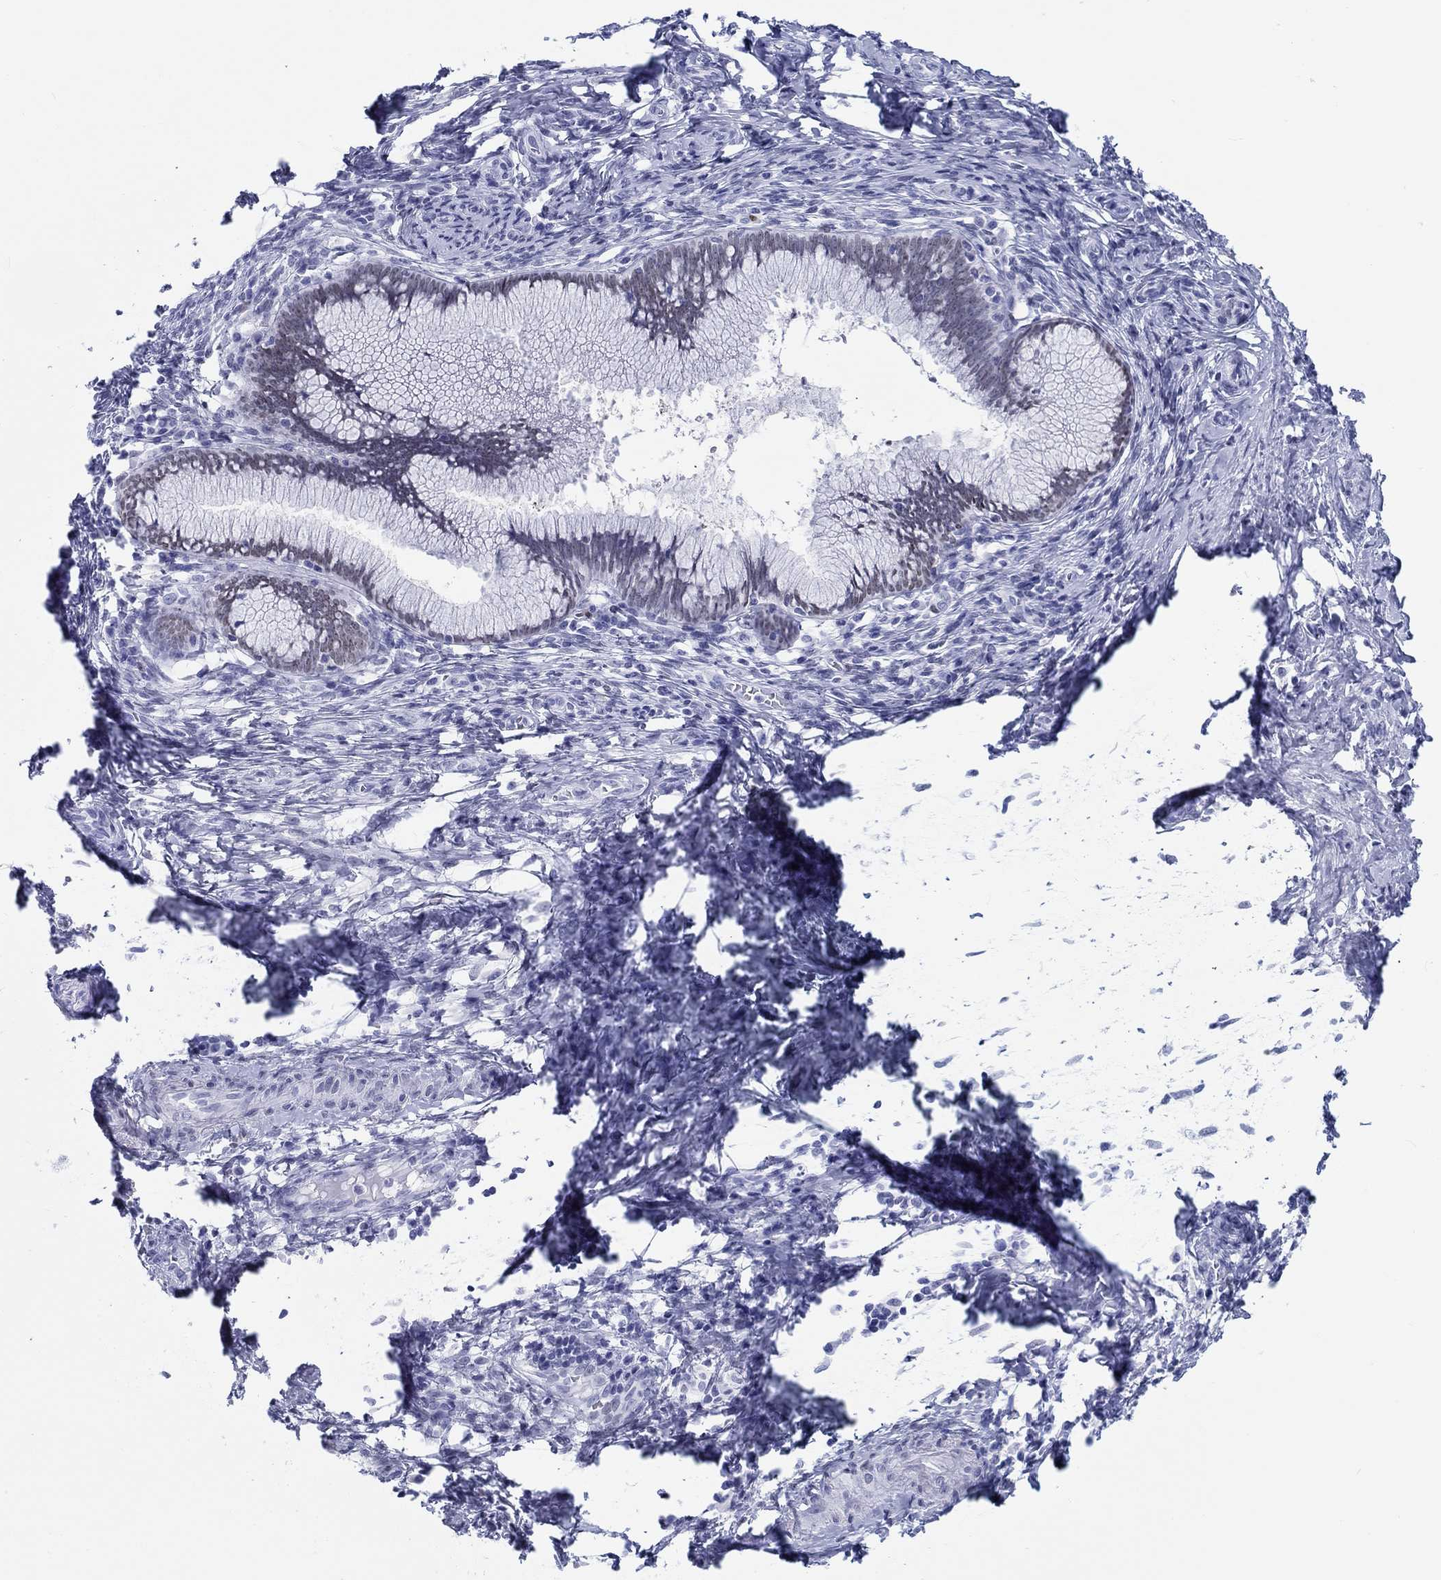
{"staining": {"intensity": "weak", "quantity": "<25%", "location": "nuclear"}, "tissue": "cervical cancer", "cell_type": "Tumor cells", "image_type": "cancer", "snomed": [{"axis": "morphology", "description": "Squamous cell carcinoma, NOS"}, {"axis": "topography", "description": "Cervix"}], "caption": "Protein analysis of squamous cell carcinoma (cervical) shows no significant staining in tumor cells.", "gene": "H1-1", "patient": {"sex": "female", "age": 54}}